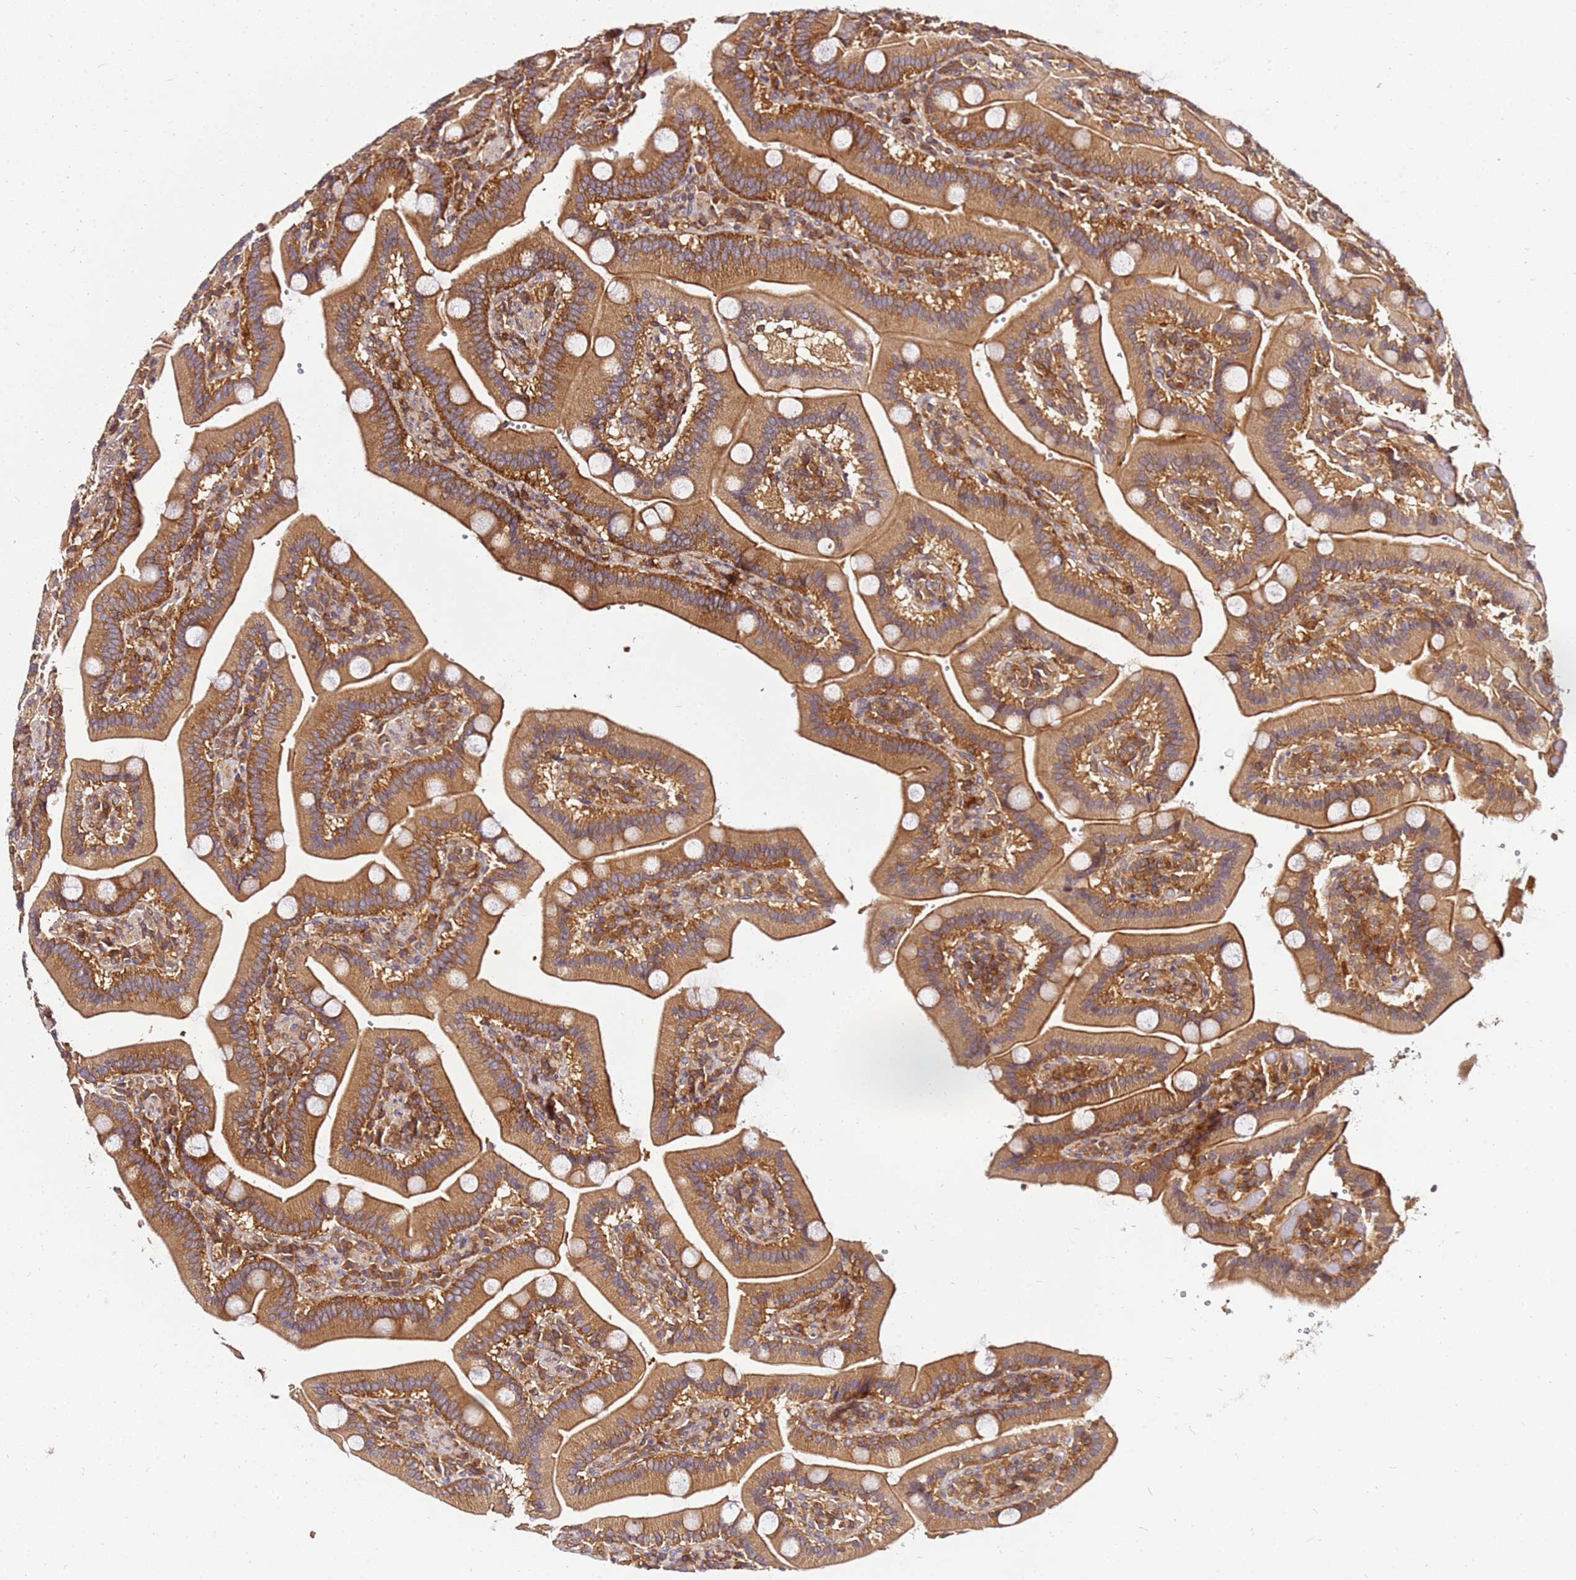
{"staining": {"intensity": "strong", "quantity": ">75%", "location": "cytoplasmic/membranous"}, "tissue": "duodenum", "cell_type": "Glandular cells", "image_type": "normal", "snomed": [{"axis": "morphology", "description": "Normal tissue, NOS"}, {"axis": "topography", "description": "Duodenum"}], "caption": "DAB immunohistochemical staining of normal human duodenum displays strong cytoplasmic/membranous protein positivity in approximately >75% of glandular cells. (IHC, brightfield microscopy, high magnification).", "gene": "PIH1D1", "patient": {"sex": "female", "age": 62}}